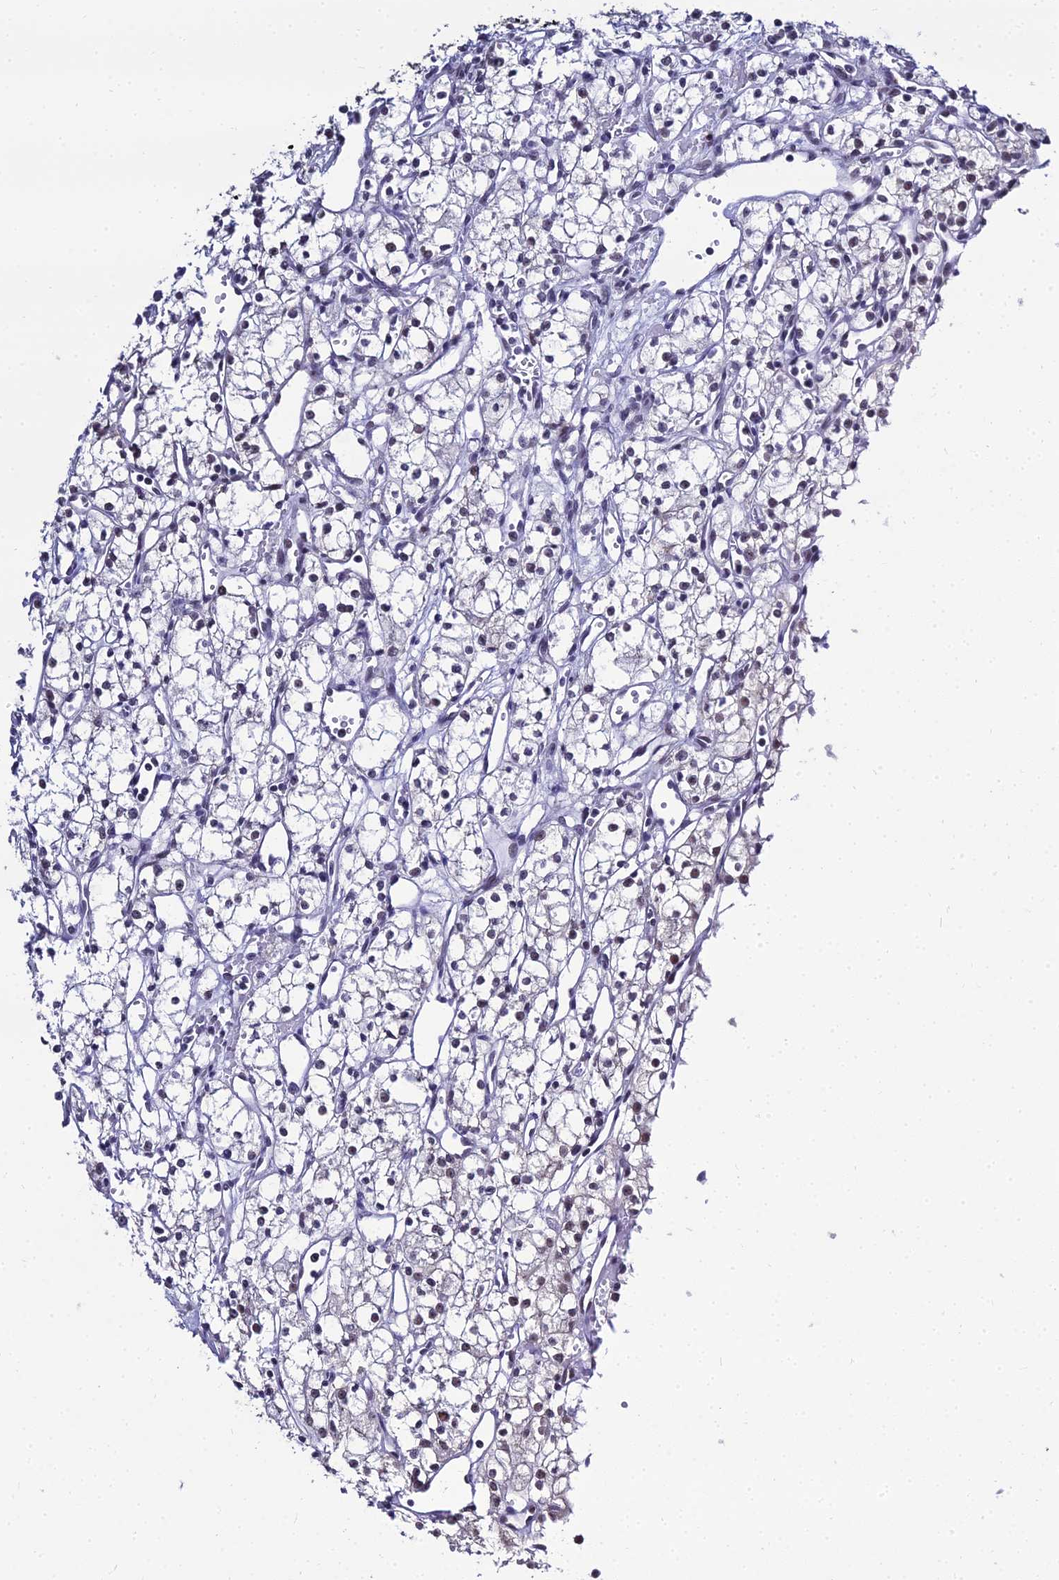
{"staining": {"intensity": "negative", "quantity": "none", "location": "none"}, "tissue": "renal cancer", "cell_type": "Tumor cells", "image_type": "cancer", "snomed": [{"axis": "morphology", "description": "Adenocarcinoma, NOS"}, {"axis": "topography", "description": "Kidney"}], "caption": "Tumor cells are negative for protein expression in human renal cancer.", "gene": "PPP4R2", "patient": {"sex": "male", "age": 59}}